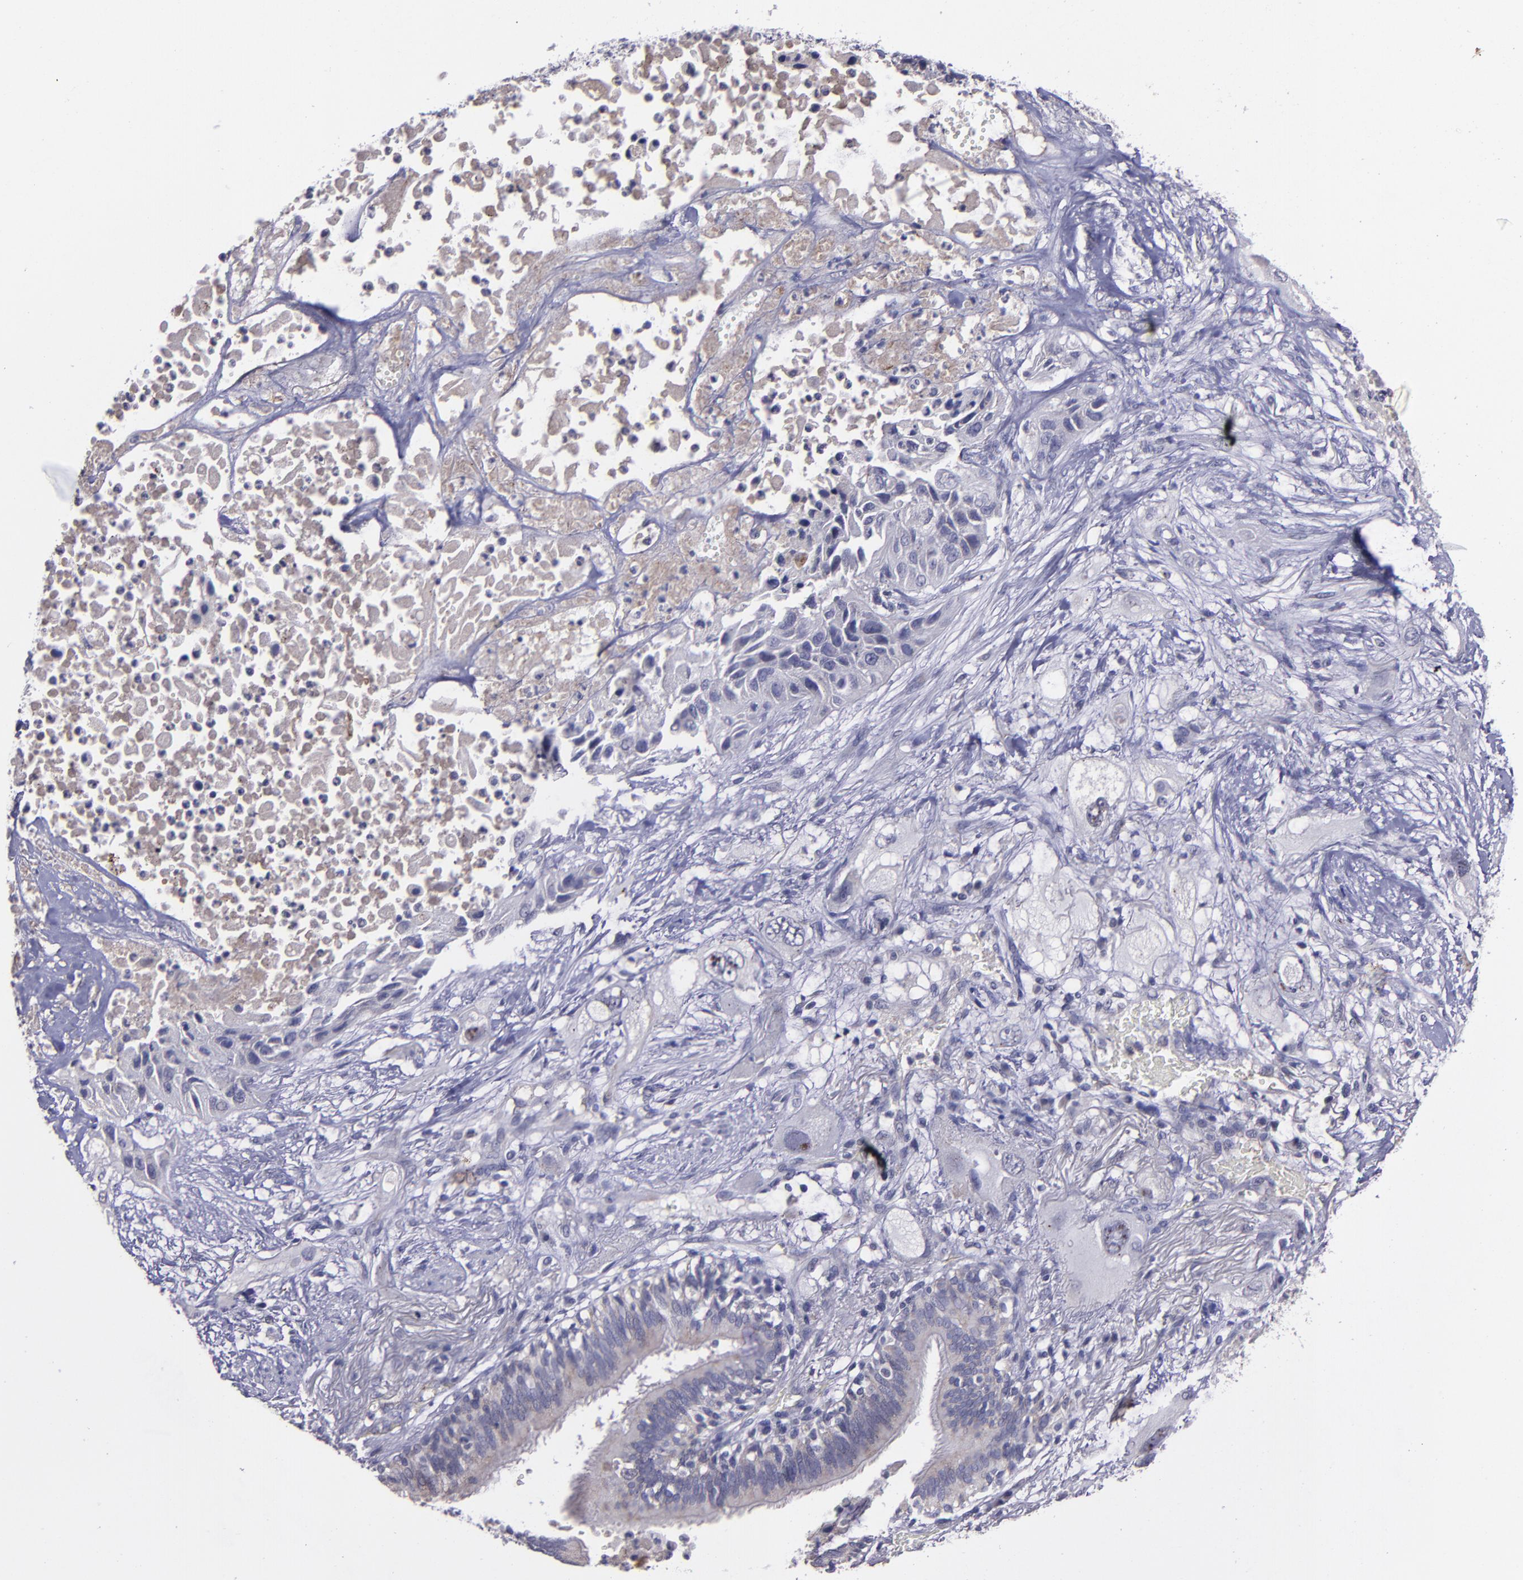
{"staining": {"intensity": "negative", "quantity": "none", "location": "none"}, "tissue": "lung cancer", "cell_type": "Tumor cells", "image_type": "cancer", "snomed": [{"axis": "morphology", "description": "Squamous cell carcinoma, NOS"}, {"axis": "topography", "description": "Lung"}], "caption": "This photomicrograph is of lung cancer (squamous cell carcinoma) stained with IHC to label a protein in brown with the nuclei are counter-stained blue. There is no staining in tumor cells.", "gene": "MASP1", "patient": {"sex": "female", "age": 76}}